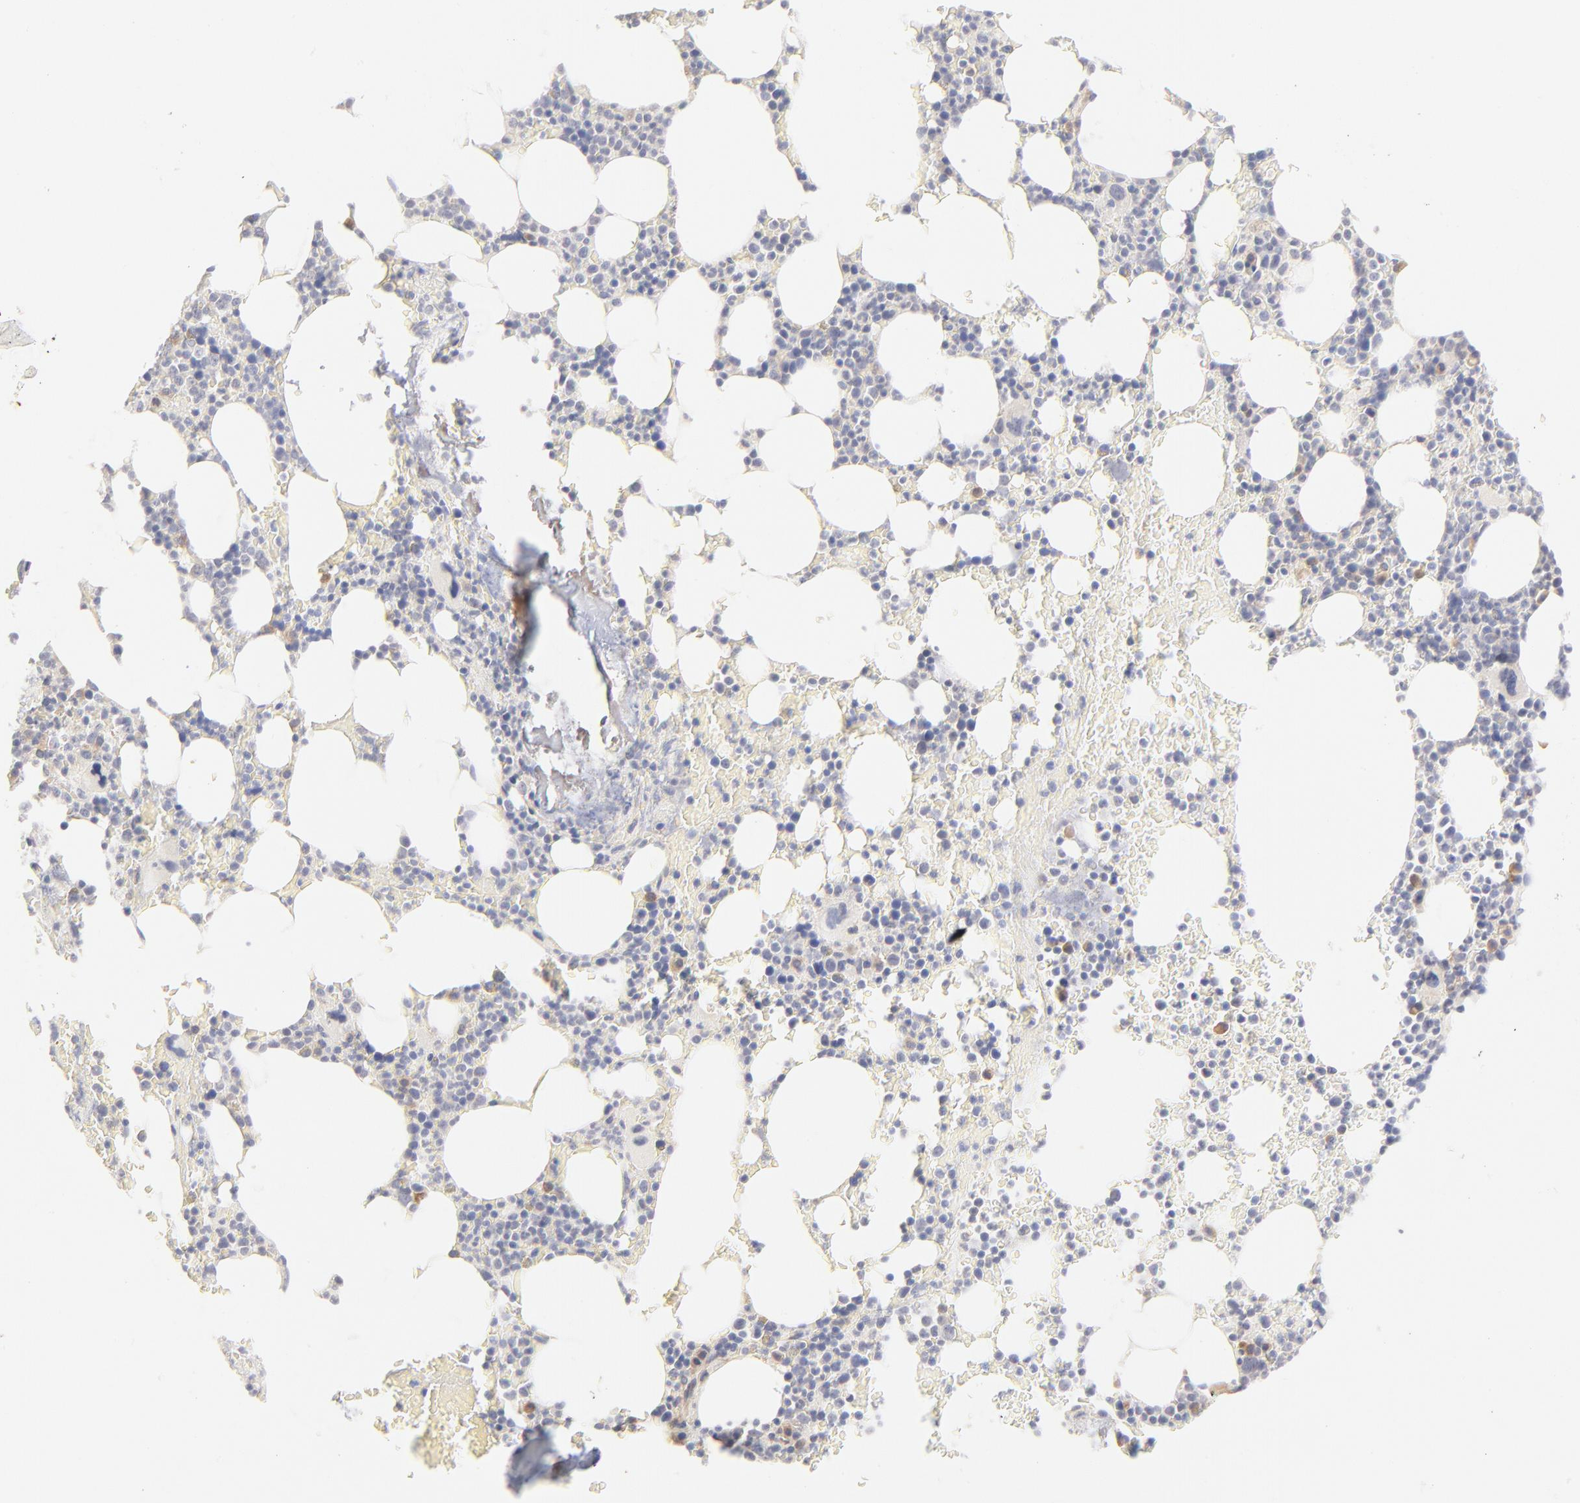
{"staining": {"intensity": "moderate", "quantity": "<25%", "location": "cytoplasmic/membranous"}, "tissue": "bone marrow", "cell_type": "Hematopoietic cells", "image_type": "normal", "snomed": [{"axis": "morphology", "description": "Normal tissue, NOS"}, {"axis": "topography", "description": "Bone marrow"}], "caption": "Bone marrow stained with DAB immunohistochemistry displays low levels of moderate cytoplasmic/membranous staining in about <25% of hematopoietic cells. (Stains: DAB in brown, nuclei in blue, Microscopy: brightfield microscopy at high magnification).", "gene": "NKX2", "patient": {"sex": "female", "age": 66}}